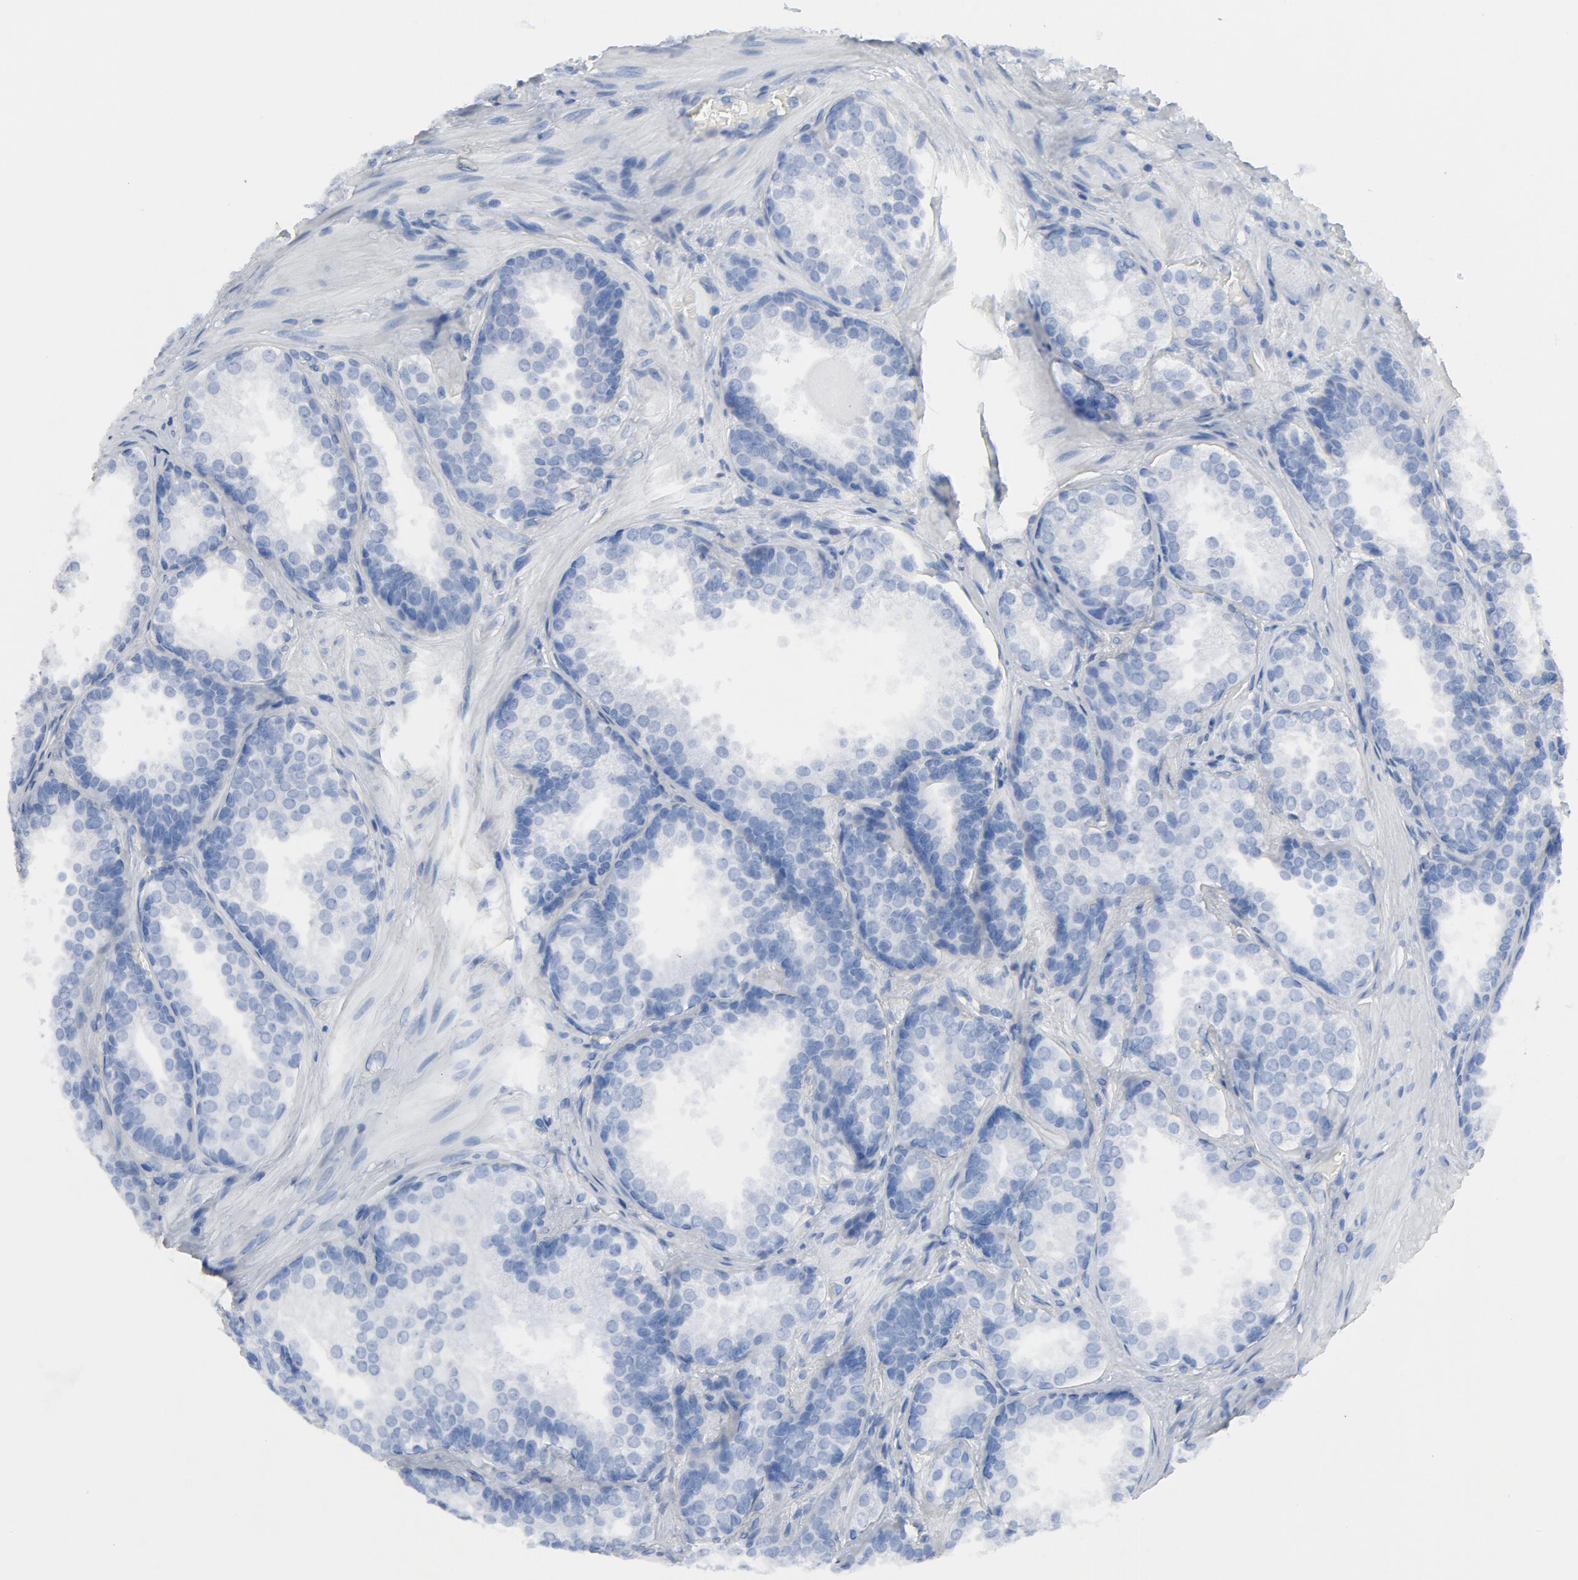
{"staining": {"intensity": "negative", "quantity": "none", "location": "none"}, "tissue": "prostate cancer", "cell_type": "Tumor cells", "image_type": "cancer", "snomed": [{"axis": "morphology", "description": "Adenocarcinoma, High grade"}, {"axis": "topography", "description": "Prostate"}], "caption": "This is an immunohistochemistry (IHC) photomicrograph of human prostate high-grade adenocarcinoma. There is no positivity in tumor cells.", "gene": "C14orf119", "patient": {"sex": "male", "age": 70}}